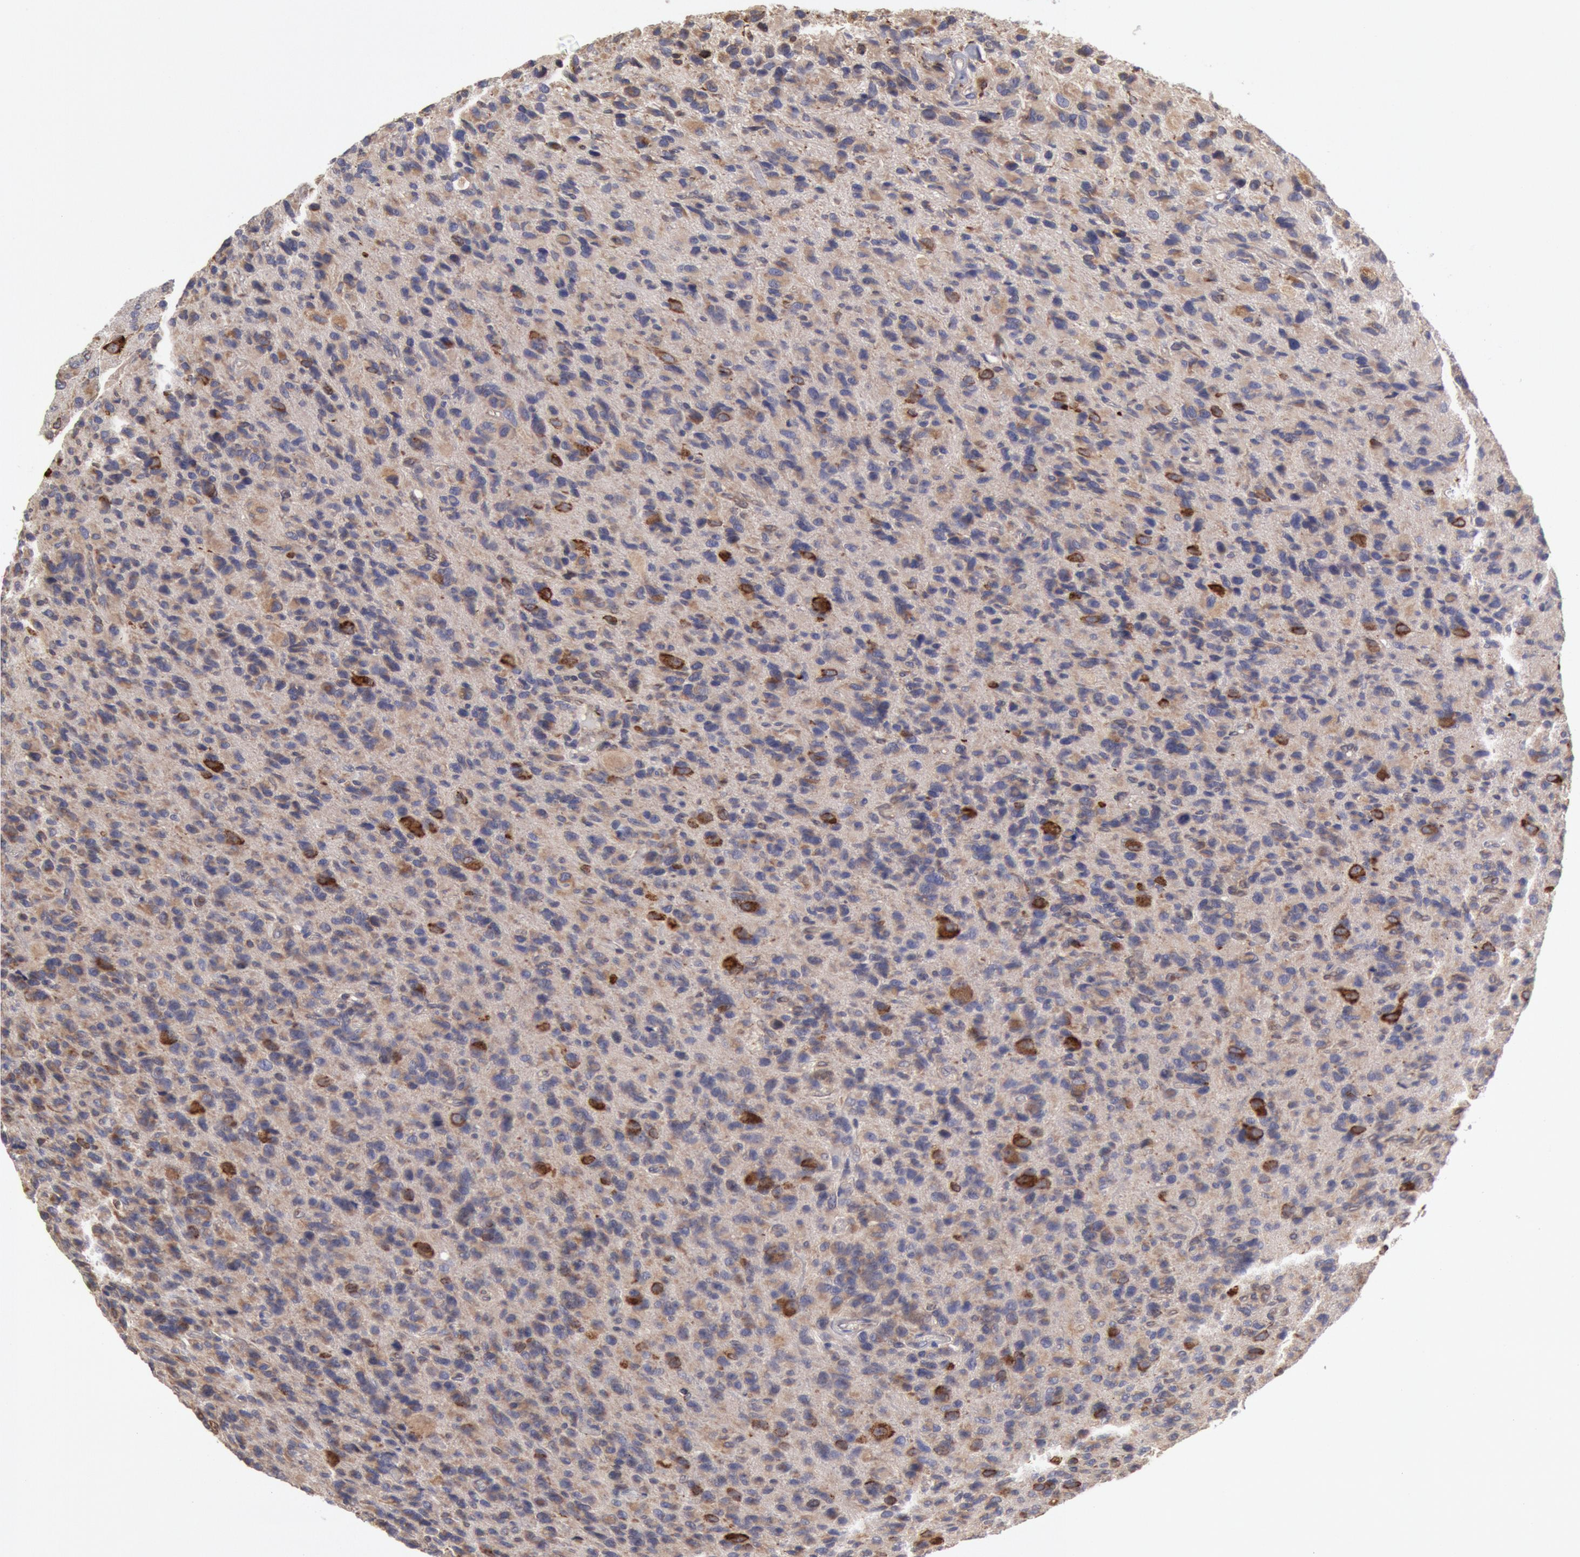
{"staining": {"intensity": "moderate", "quantity": "<25%", "location": "cytoplasmic/membranous"}, "tissue": "glioma", "cell_type": "Tumor cells", "image_type": "cancer", "snomed": [{"axis": "morphology", "description": "Glioma, malignant, High grade"}, {"axis": "topography", "description": "Brain"}], "caption": "IHC (DAB) staining of glioma exhibits moderate cytoplasmic/membranous protein positivity in about <25% of tumor cells.", "gene": "ERP44", "patient": {"sex": "male", "age": 77}}